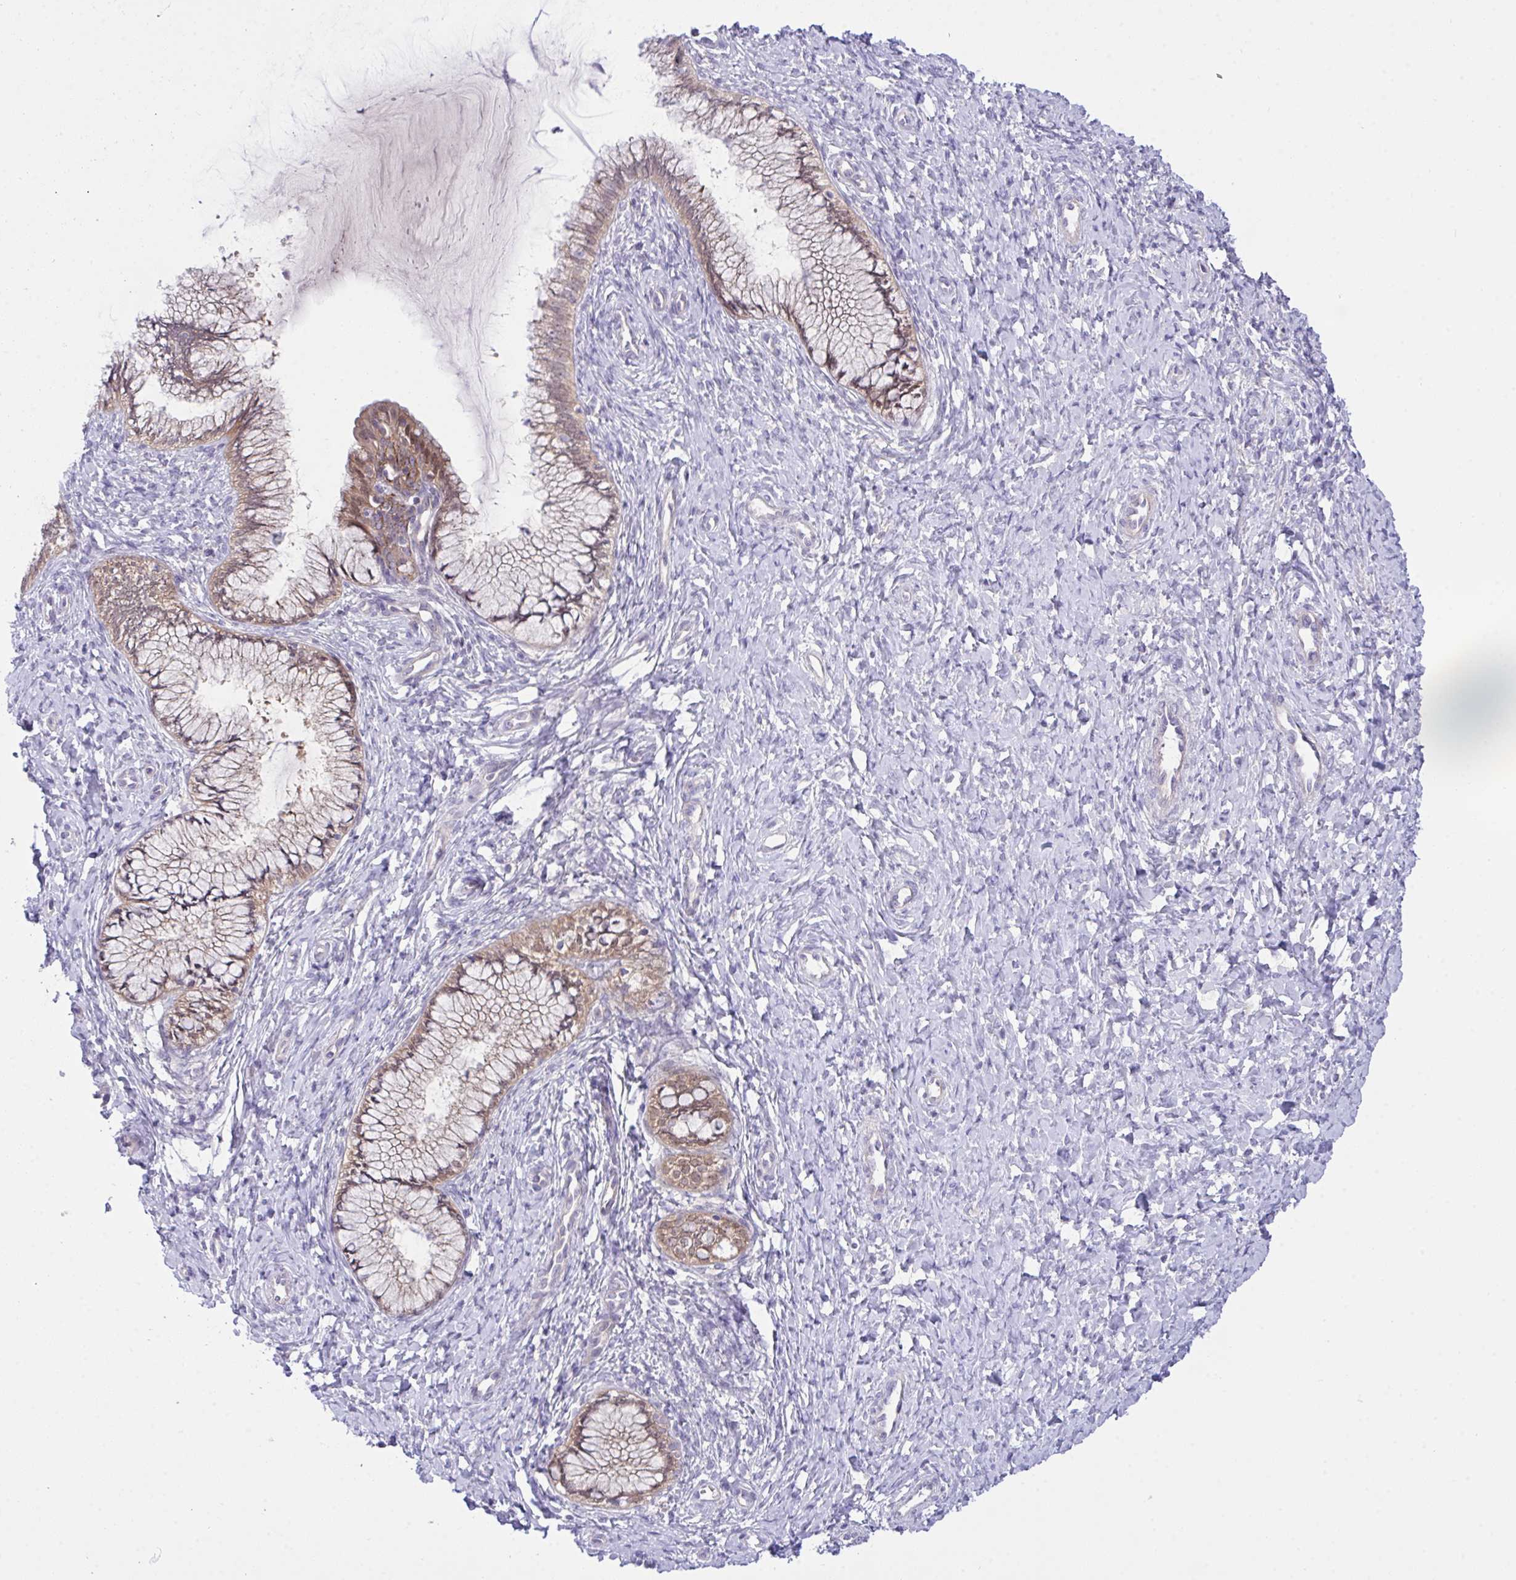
{"staining": {"intensity": "moderate", "quantity": "25%-75%", "location": "cytoplasmic/membranous,nuclear"}, "tissue": "cervix", "cell_type": "Glandular cells", "image_type": "normal", "snomed": [{"axis": "morphology", "description": "Normal tissue, NOS"}, {"axis": "topography", "description": "Cervix"}], "caption": "Glandular cells reveal medium levels of moderate cytoplasmic/membranous,nuclear expression in approximately 25%-75% of cells in unremarkable cervix.", "gene": "HOXD12", "patient": {"sex": "female", "age": 37}}